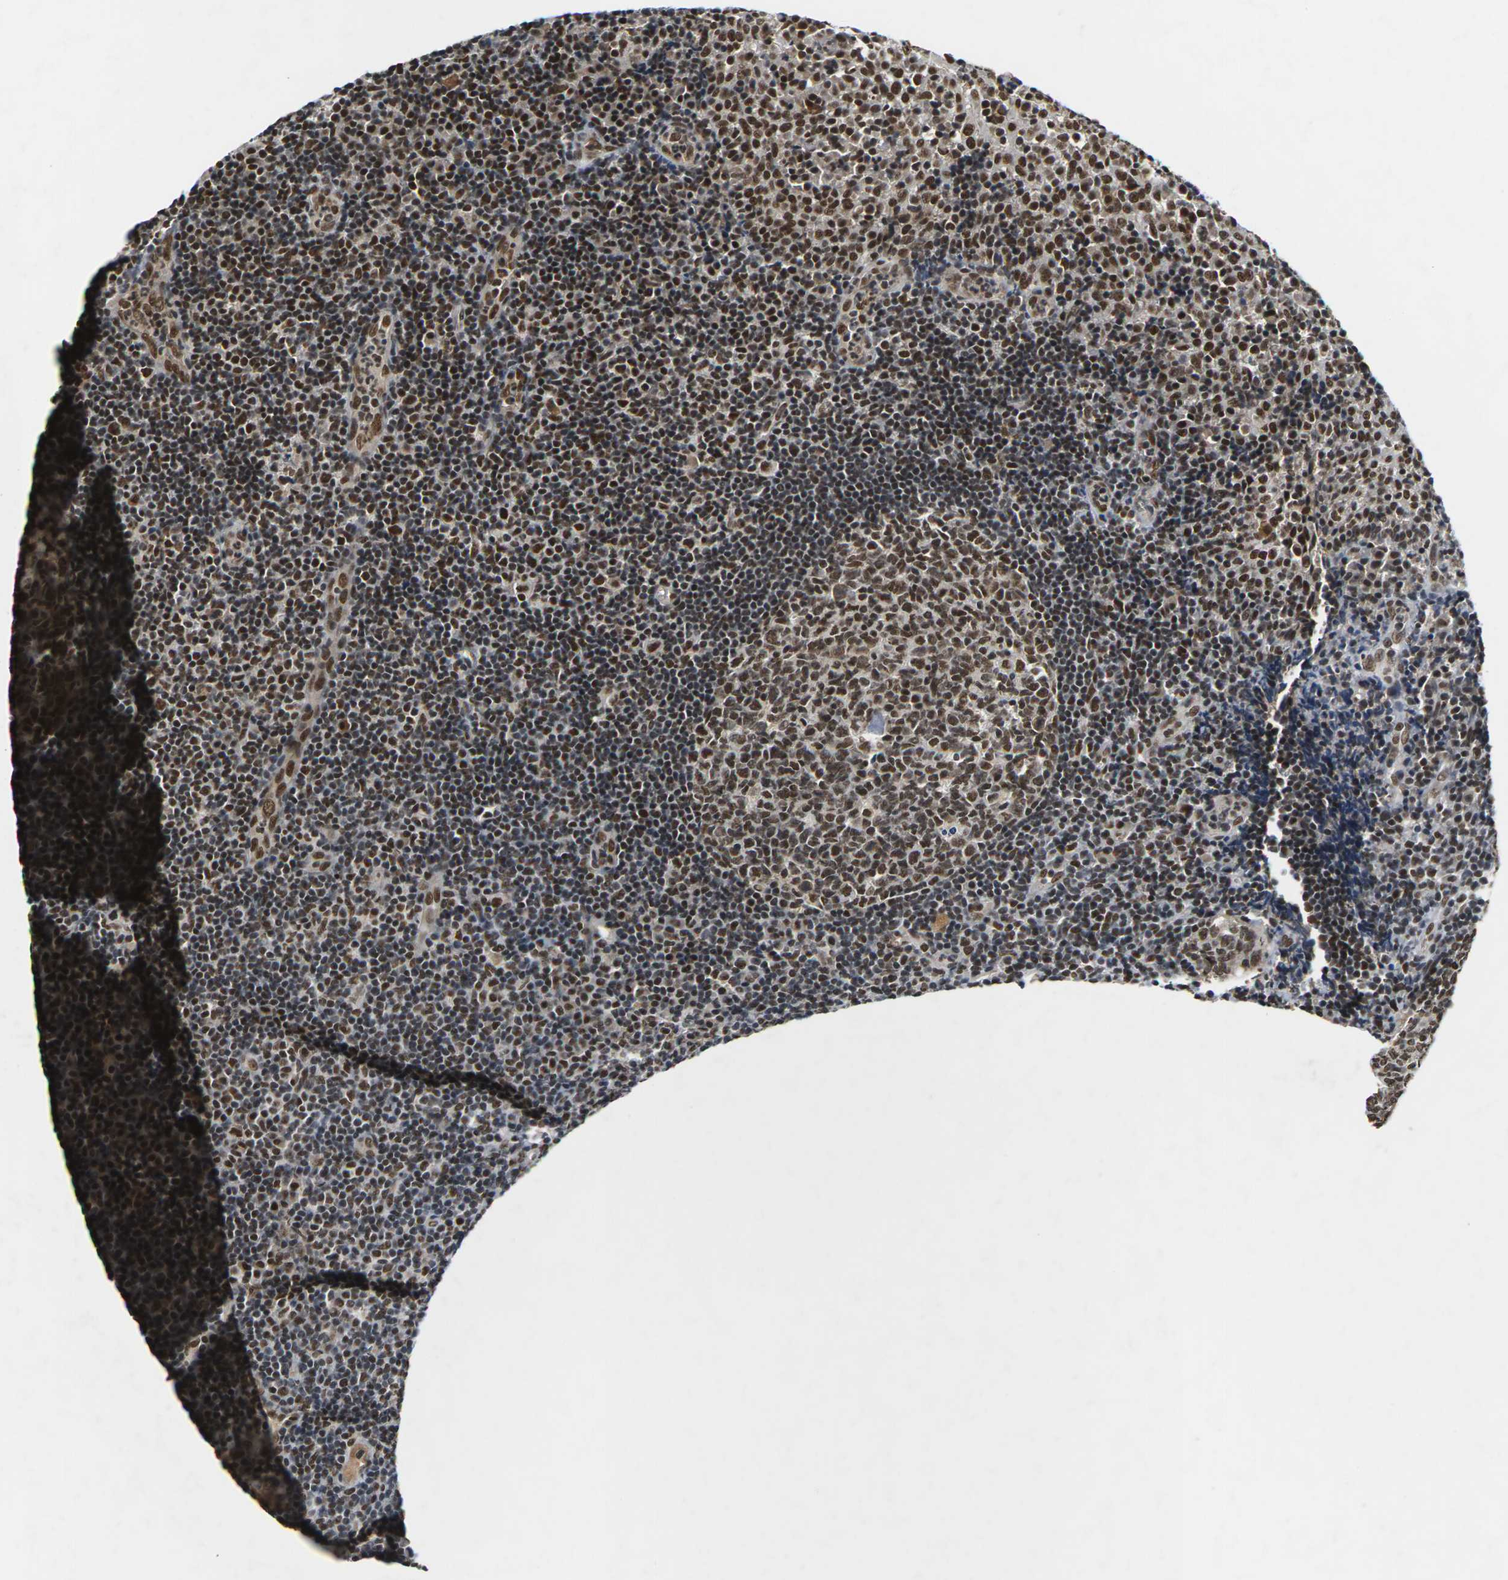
{"staining": {"intensity": "strong", "quantity": ">75%", "location": "nuclear"}, "tissue": "tonsil", "cell_type": "Germinal center cells", "image_type": "normal", "snomed": [{"axis": "morphology", "description": "Normal tissue, NOS"}, {"axis": "topography", "description": "Tonsil"}], "caption": "About >75% of germinal center cells in normal human tonsil reveal strong nuclear protein staining as visualized by brown immunohistochemical staining.", "gene": "NELFA", "patient": {"sex": "female", "age": 40}}